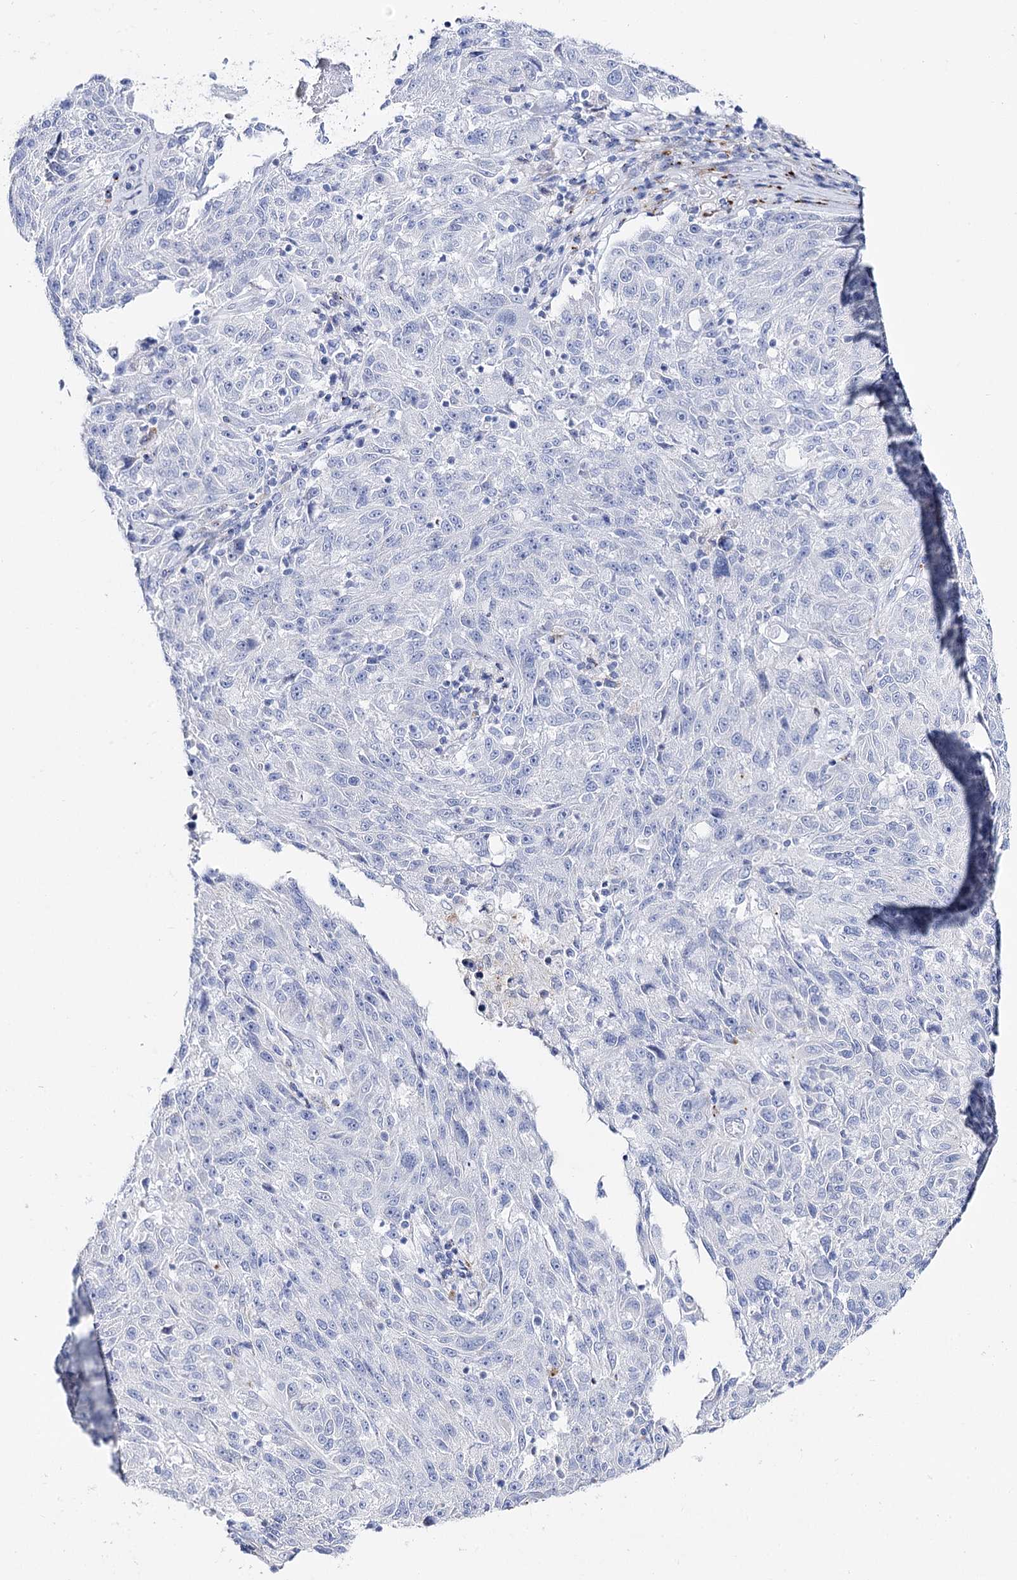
{"staining": {"intensity": "negative", "quantity": "none", "location": "none"}, "tissue": "melanoma", "cell_type": "Tumor cells", "image_type": "cancer", "snomed": [{"axis": "morphology", "description": "Malignant melanoma, NOS"}, {"axis": "topography", "description": "Skin"}], "caption": "IHC micrograph of neoplastic tissue: human melanoma stained with DAB (3,3'-diaminobenzidine) shows no significant protein positivity in tumor cells. (DAB immunohistochemistry (IHC) visualized using brightfield microscopy, high magnification).", "gene": "SLC3A1", "patient": {"sex": "male", "age": 53}}